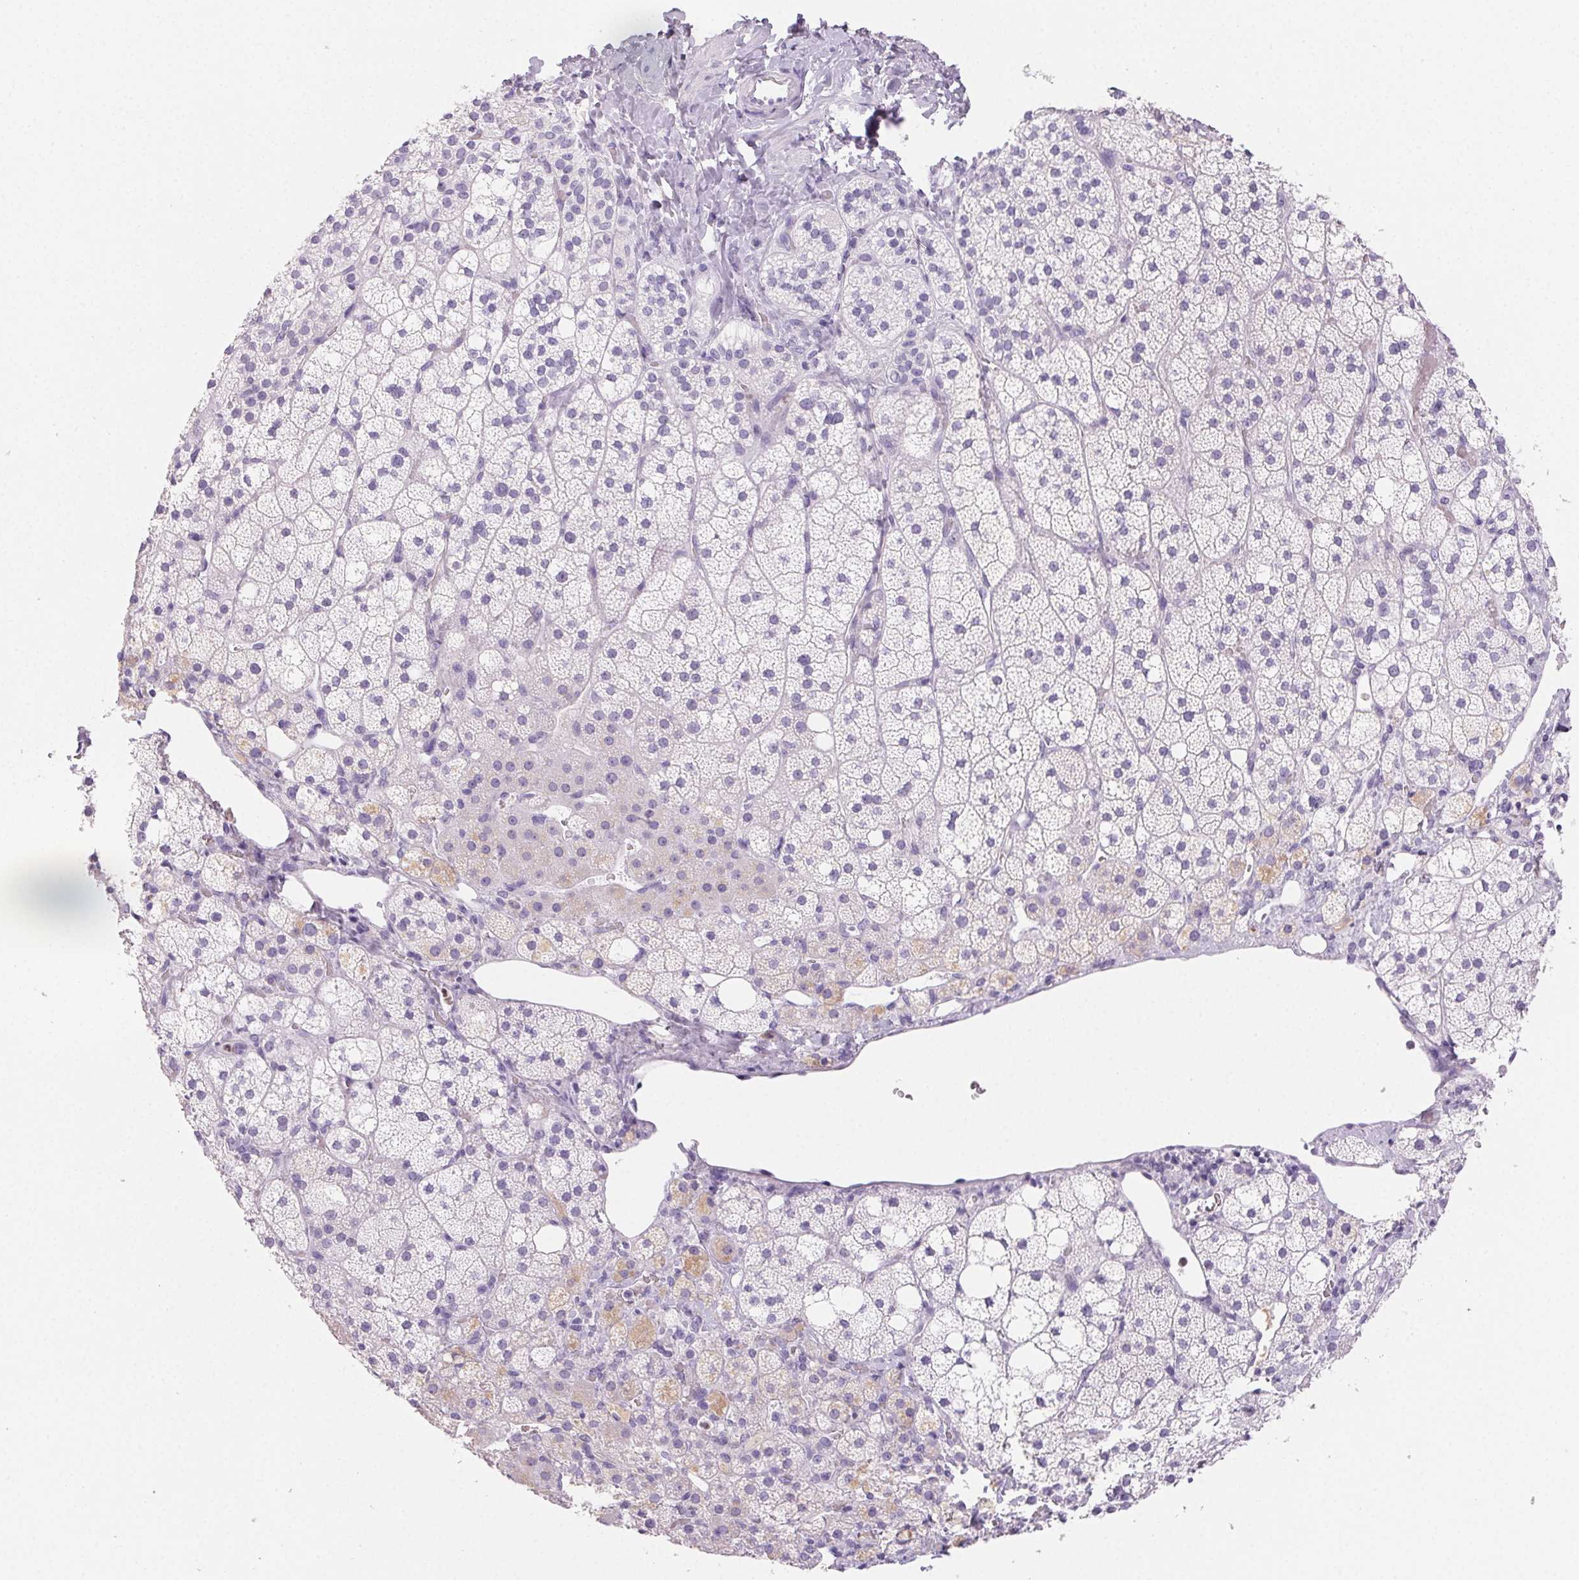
{"staining": {"intensity": "negative", "quantity": "none", "location": "none"}, "tissue": "adrenal gland", "cell_type": "Glandular cells", "image_type": "normal", "snomed": [{"axis": "morphology", "description": "Normal tissue, NOS"}, {"axis": "topography", "description": "Adrenal gland"}], "caption": "A micrograph of adrenal gland stained for a protein reveals no brown staining in glandular cells.", "gene": "PADI4", "patient": {"sex": "male", "age": 53}}